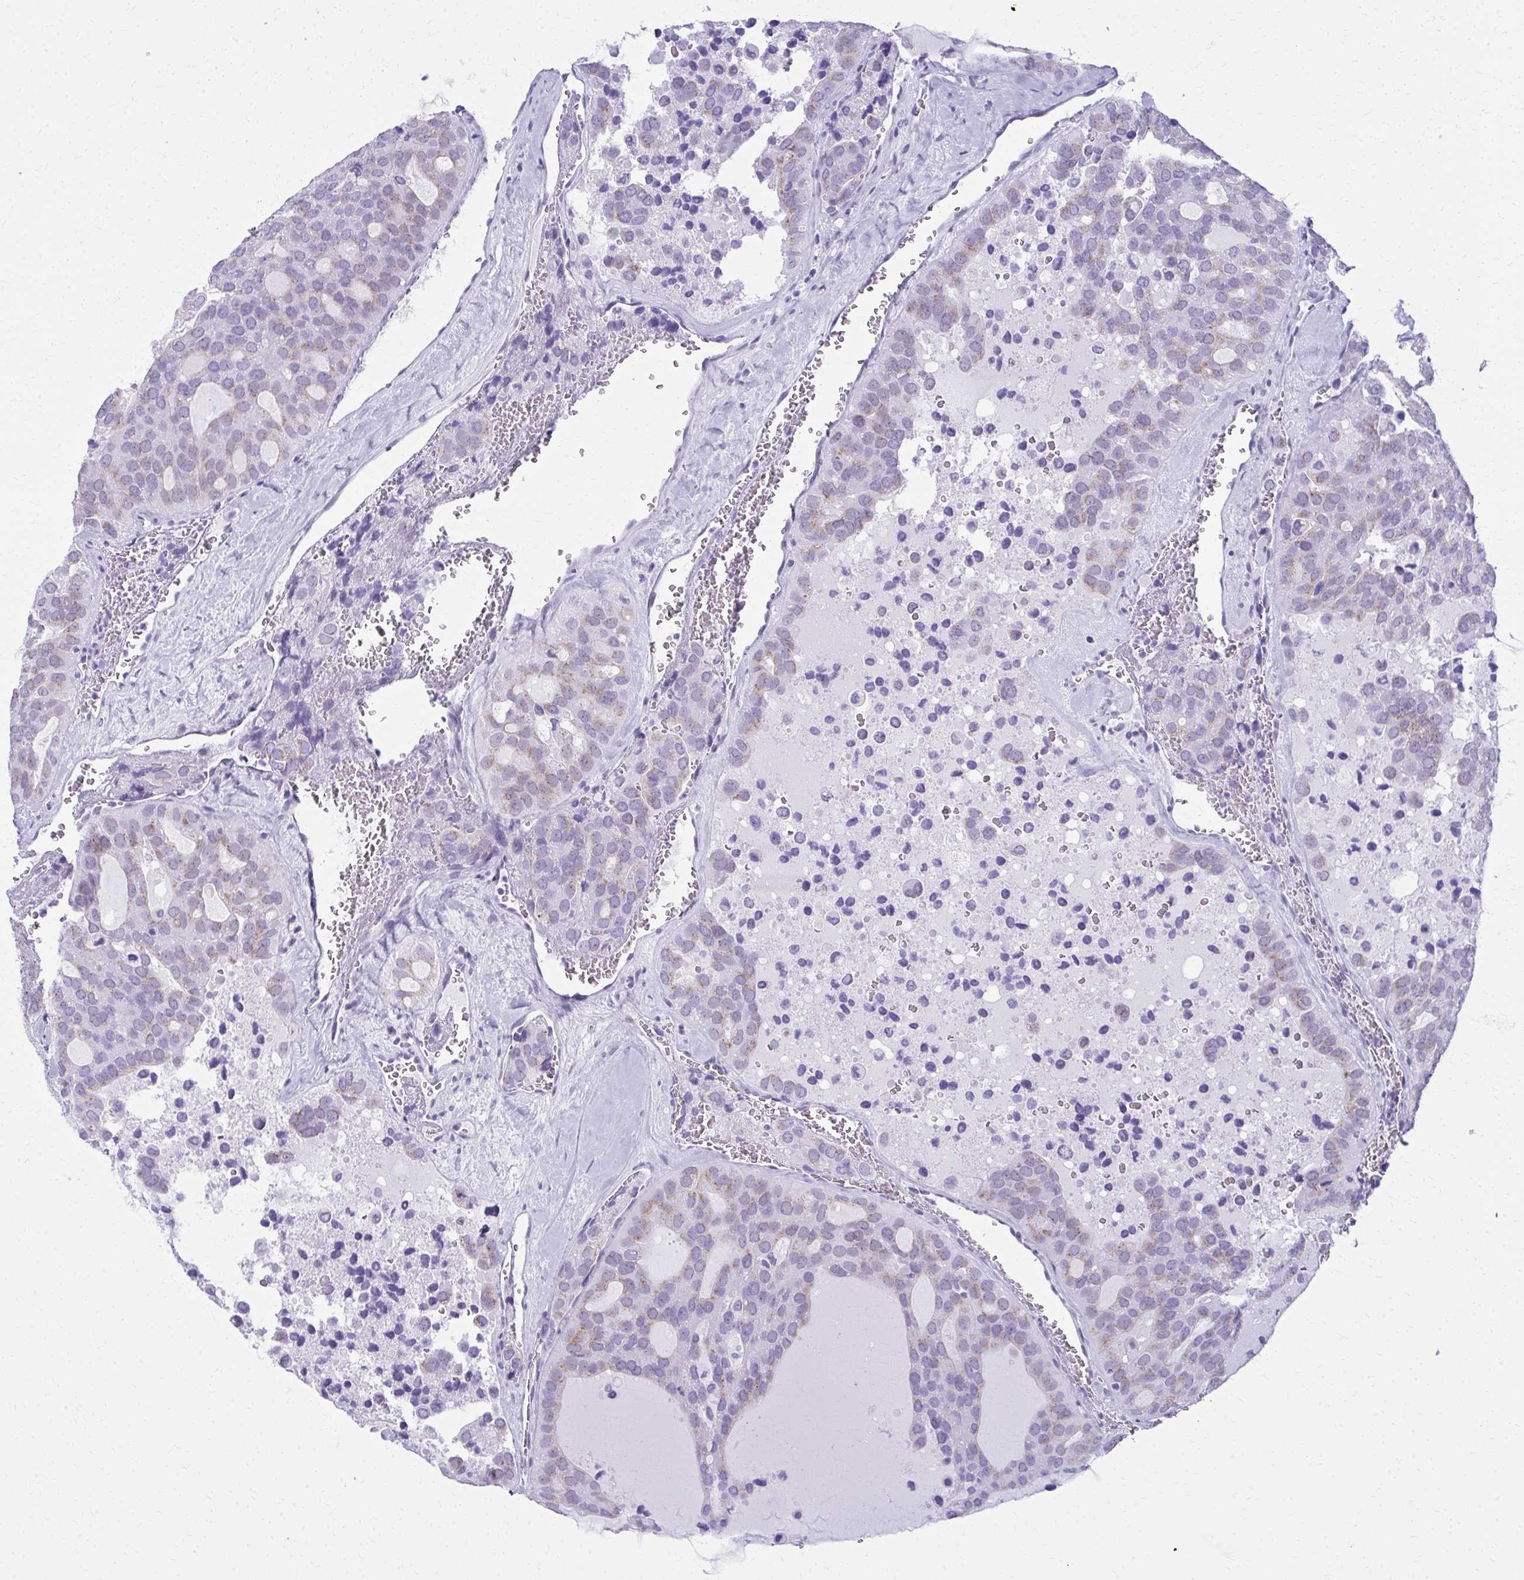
{"staining": {"intensity": "weak", "quantity": "<25%", "location": "cytoplasmic/membranous"}, "tissue": "thyroid cancer", "cell_type": "Tumor cells", "image_type": "cancer", "snomed": [{"axis": "morphology", "description": "Follicular adenoma carcinoma, NOS"}, {"axis": "topography", "description": "Thyroid gland"}], "caption": "Human thyroid follicular adenoma carcinoma stained for a protein using immunohistochemistry shows no staining in tumor cells.", "gene": "SCLY", "patient": {"sex": "male", "age": 75}}